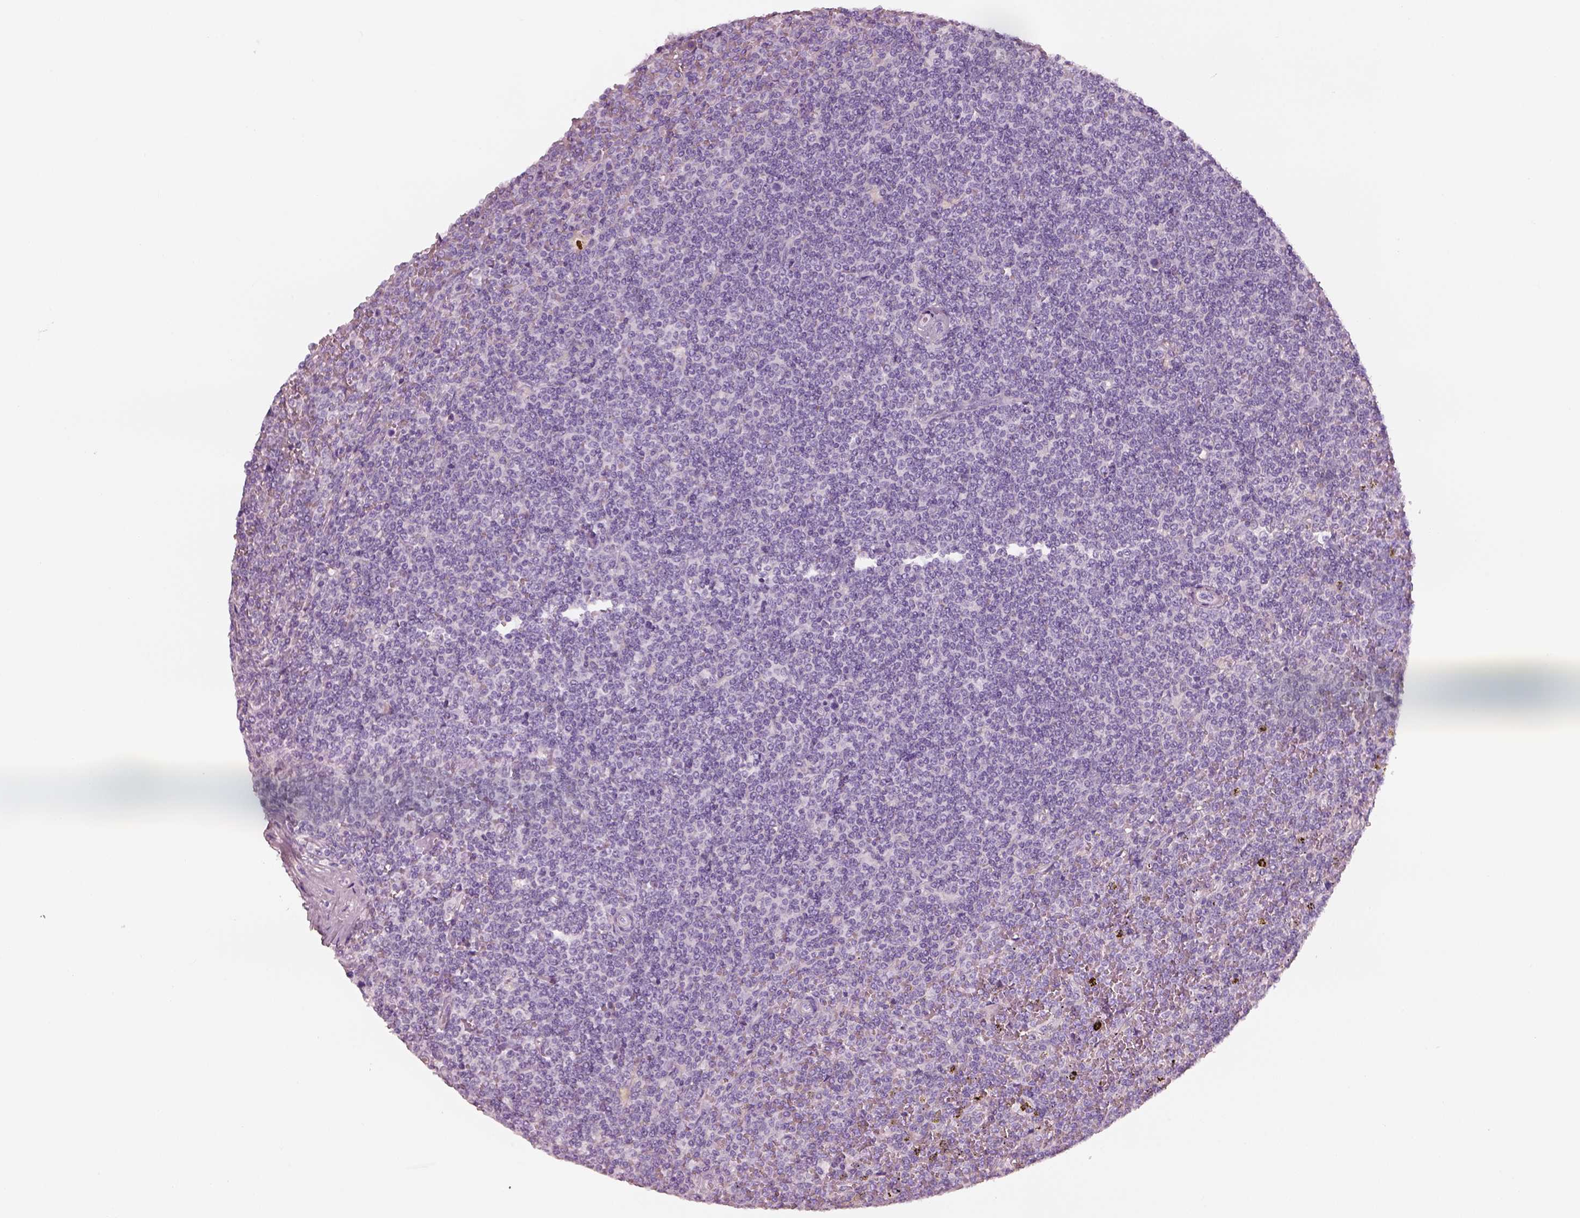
{"staining": {"intensity": "negative", "quantity": "none", "location": "none"}, "tissue": "lymphoma", "cell_type": "Tumor cells", "image_type": "cancer", "snomed": [{"axis": "morphology", "description": "Malignant lymphoma, non-Hodgkin's type, Low grade"}, {"axis": "topography", "description": "Spleen"}], "caption": "The histopathology image reveals no significant staining in tumor cells of lymphoma. (DAB (3,3'-diaminobenzidine) IHC with hematoxylin counter stain).", "gene": "PNOC", "patient": {"sex": "female", "age": 19}}